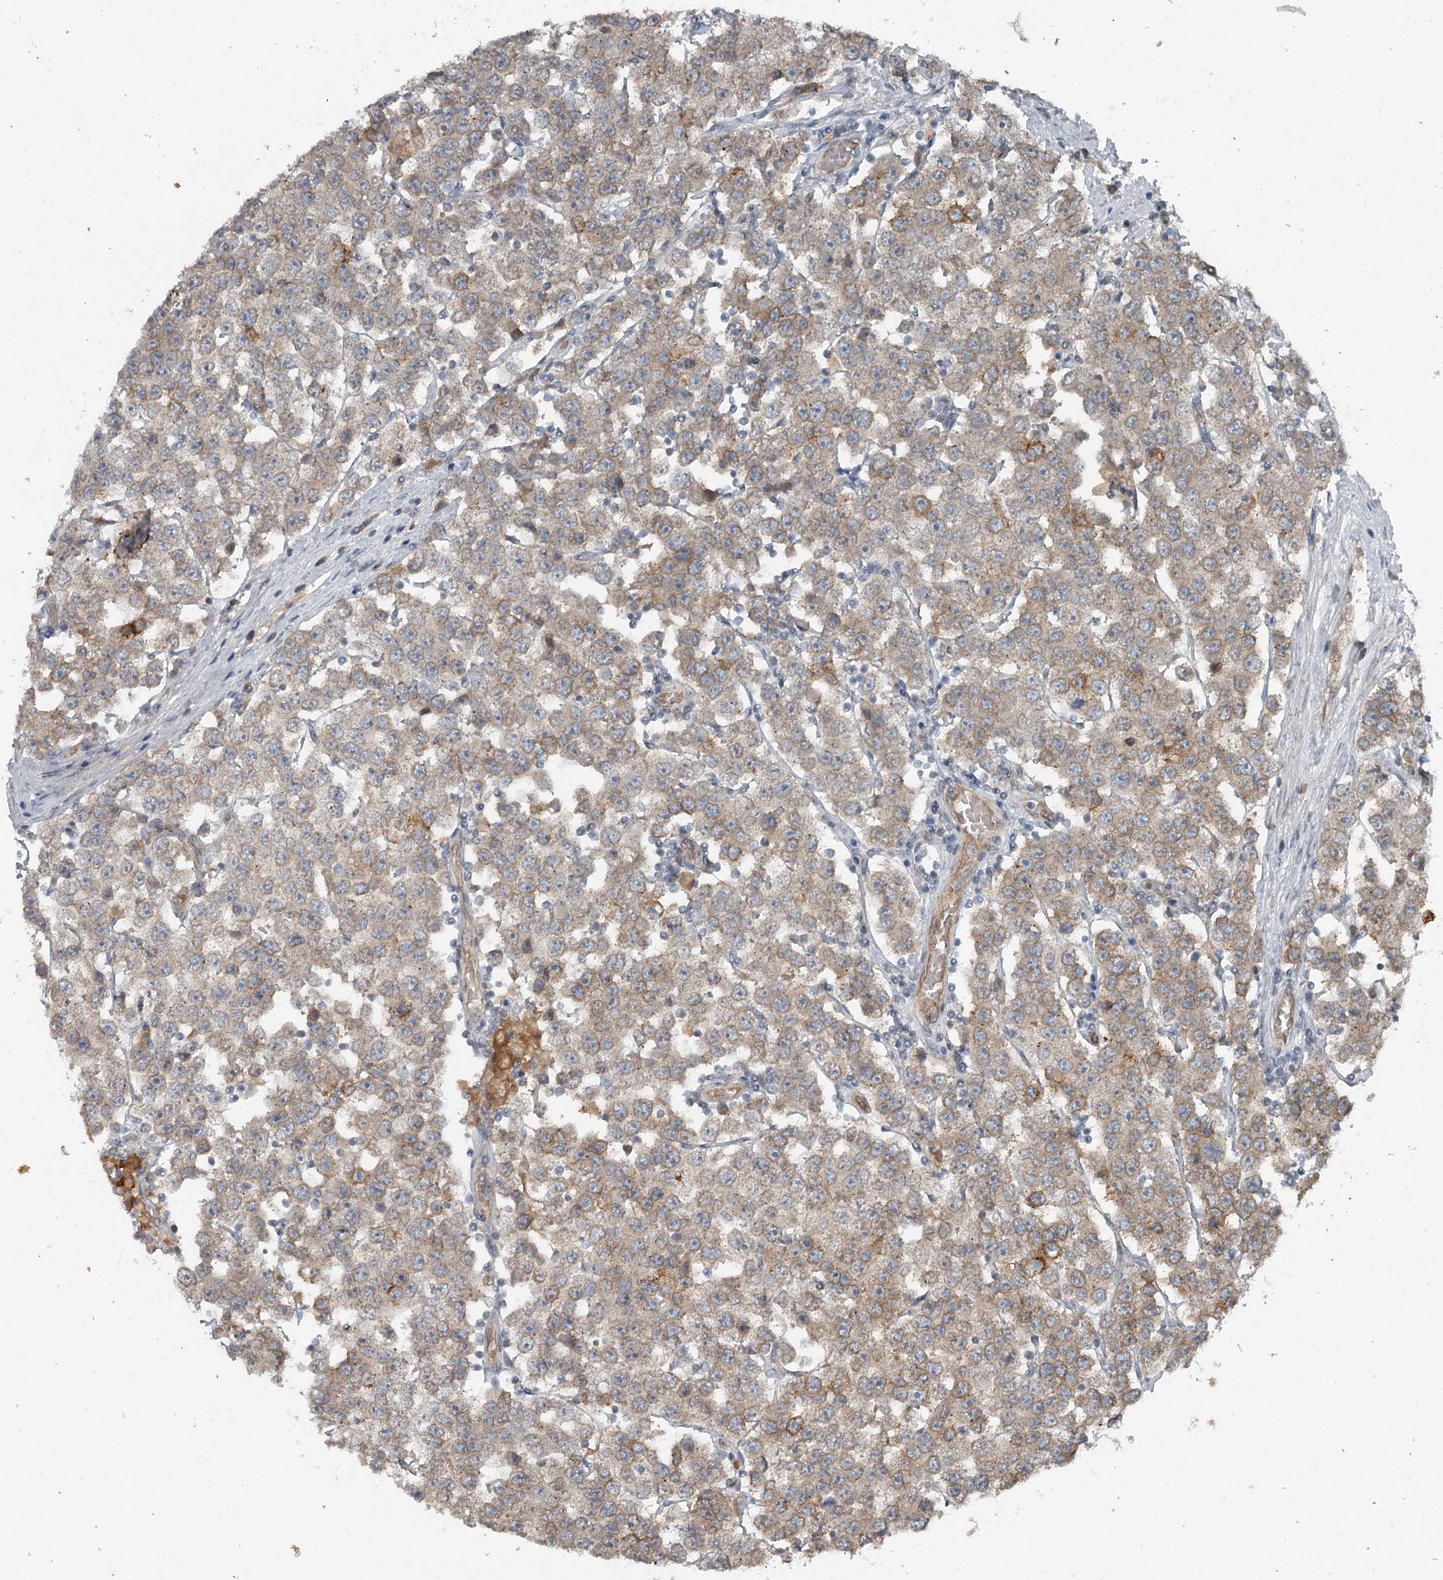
{"staining": {"intensity": "weak", "quantity": "25%-75%", "location": "cytoplasmic/membranous"}, "tissue": "testis cancer", "cell_type": "Tumor cells", "image_type": "cancer", "snomed": [{"axis": "morphology", "description": "Seminoma, NOS"}, {"axis": "topography", "description": "Testis"}], "caption": "Testis cancer was stained to show a protein in brown. There is low levels of weak cytoplasmic/membranous expression in approximately 25%-75% of tumor cells.", "gene": "SLC39A8", "patient": {"sex": "male", "age": 28}}